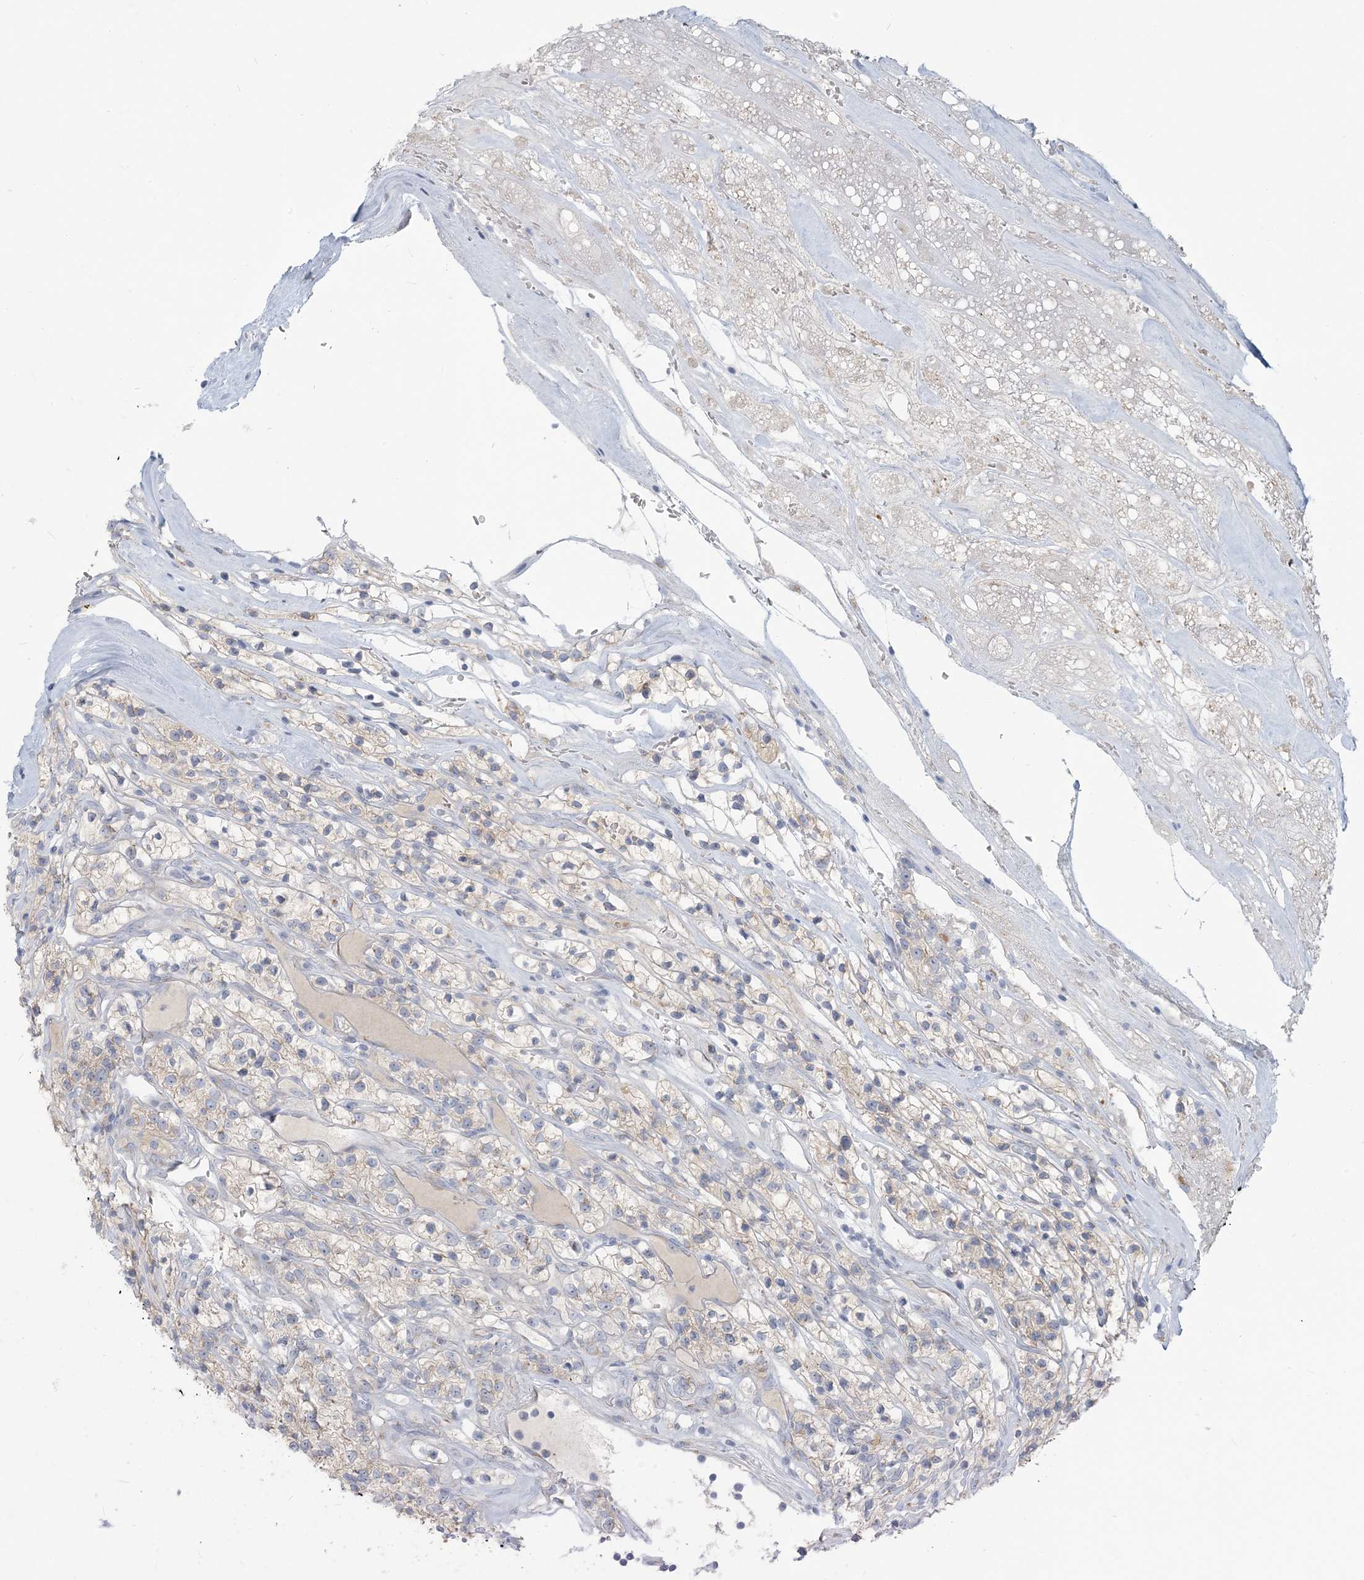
{"staining": {"intensity": "weak", "quantity": "<25%", "location": "cytoplasmic/membranous"}, "tissue": "renal cancer", "cell_type": "Tumor cells", "image_type": "cancer", "snomed": [{"axis": "morphology", "description": "Adenocarcinoma, NOS"}, {"axis": "topography", "description": "Kidney"}], "caption": "There is no significant expression in tumor cells of renal adenocarcinoma.", "gene": "SCML1", "patient": {"sex": "female", "age": 57}}